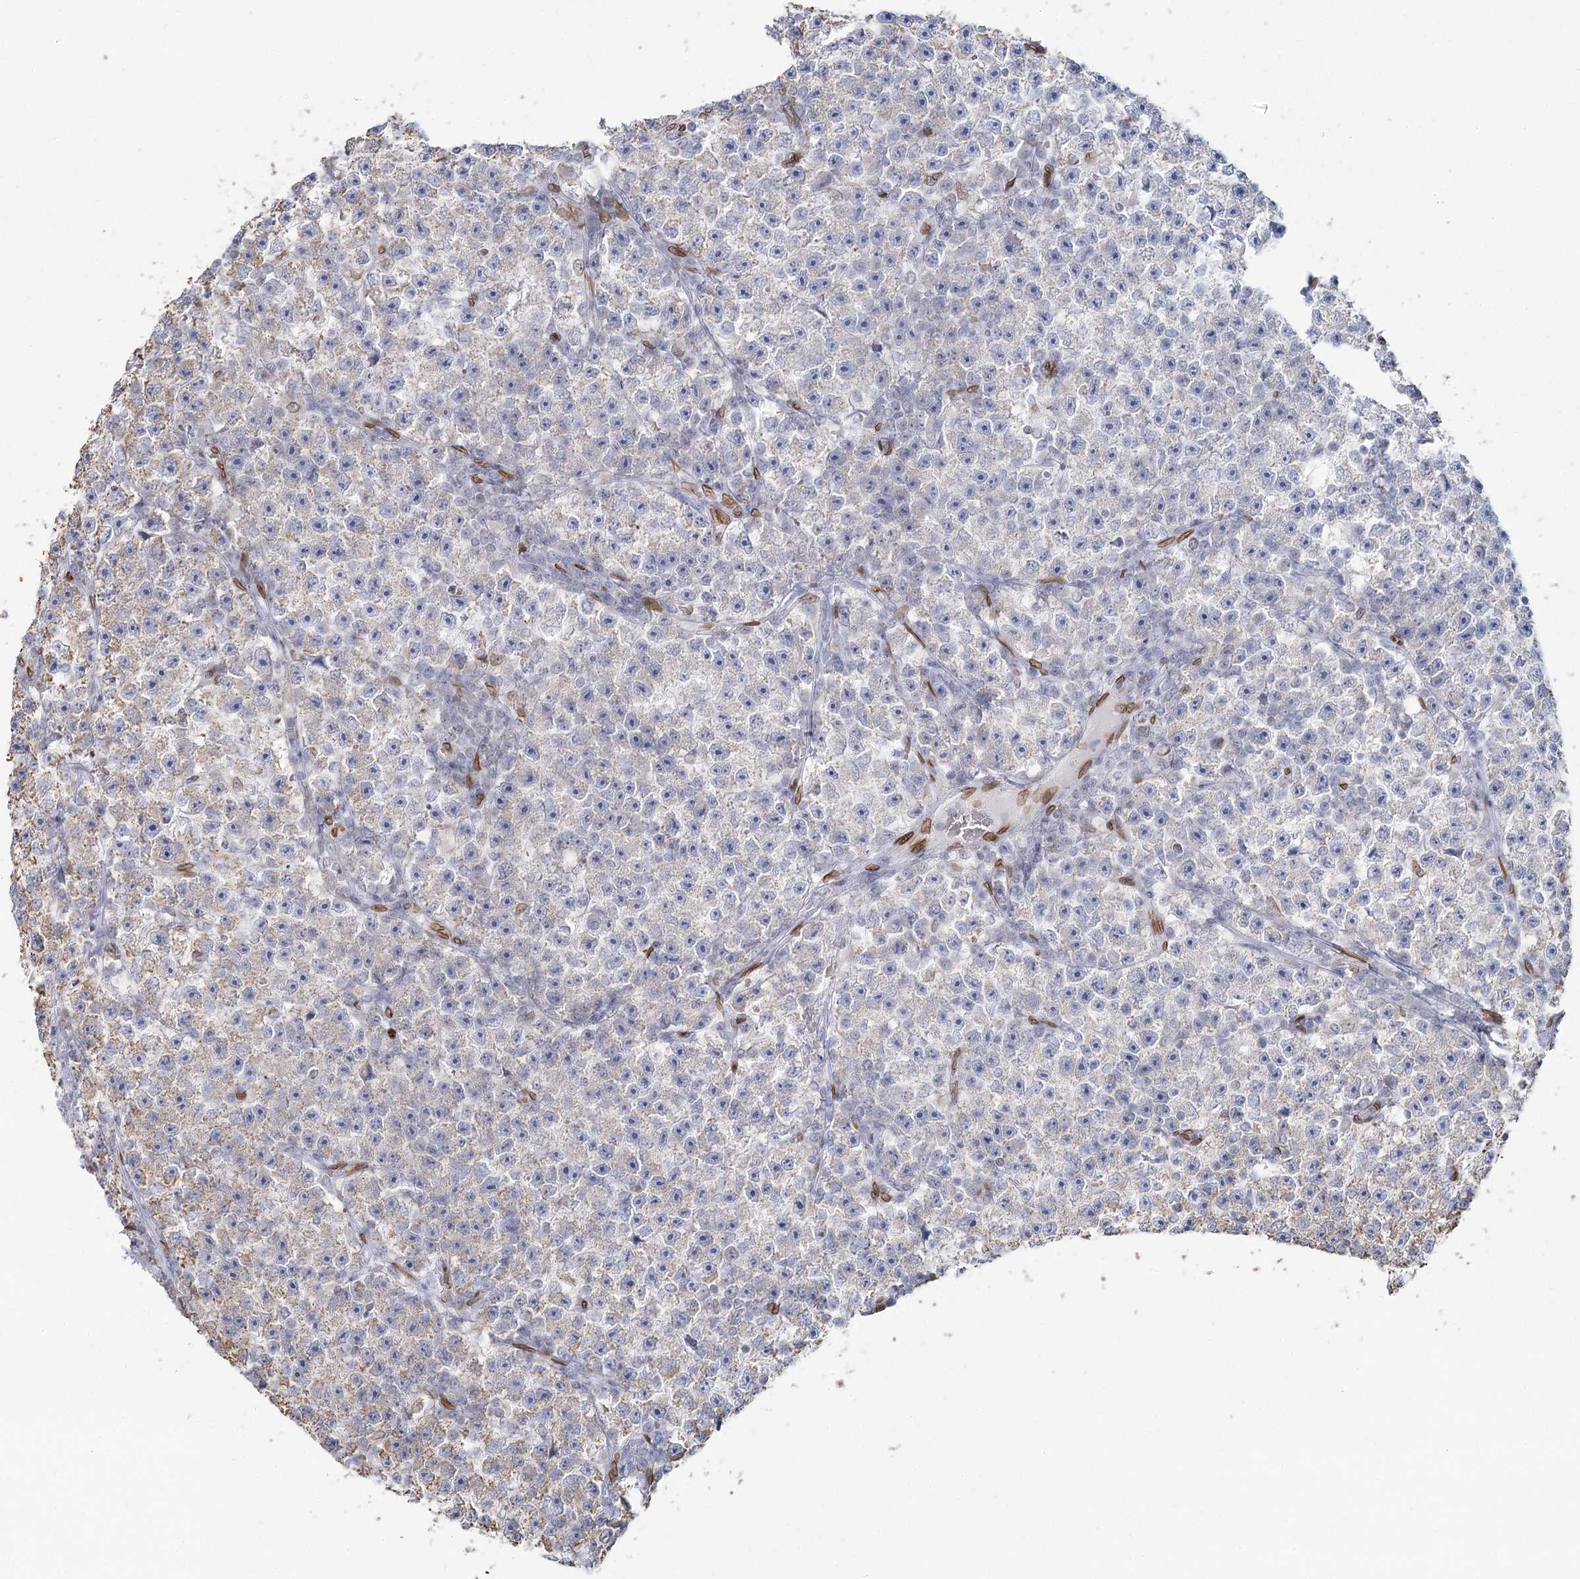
{"staining": {"intensity": "negative", "quantity": "none", "location": "none"}, "tissue": "testis cancer", "cell_type": "Tumor cells", "image_type": "cancer", "snomed": [{"axis": "morphology", "description": "Seminoma, NOS"}, {"axis": "topography", "description": "Testis"}], "caption": "A photomicrograph of testis cancer (seminoma) stained for a protein reveals no brown staining in tumor cells.", "gene": "VWA5A", "patient": {"sex": "male", "age": 22}}